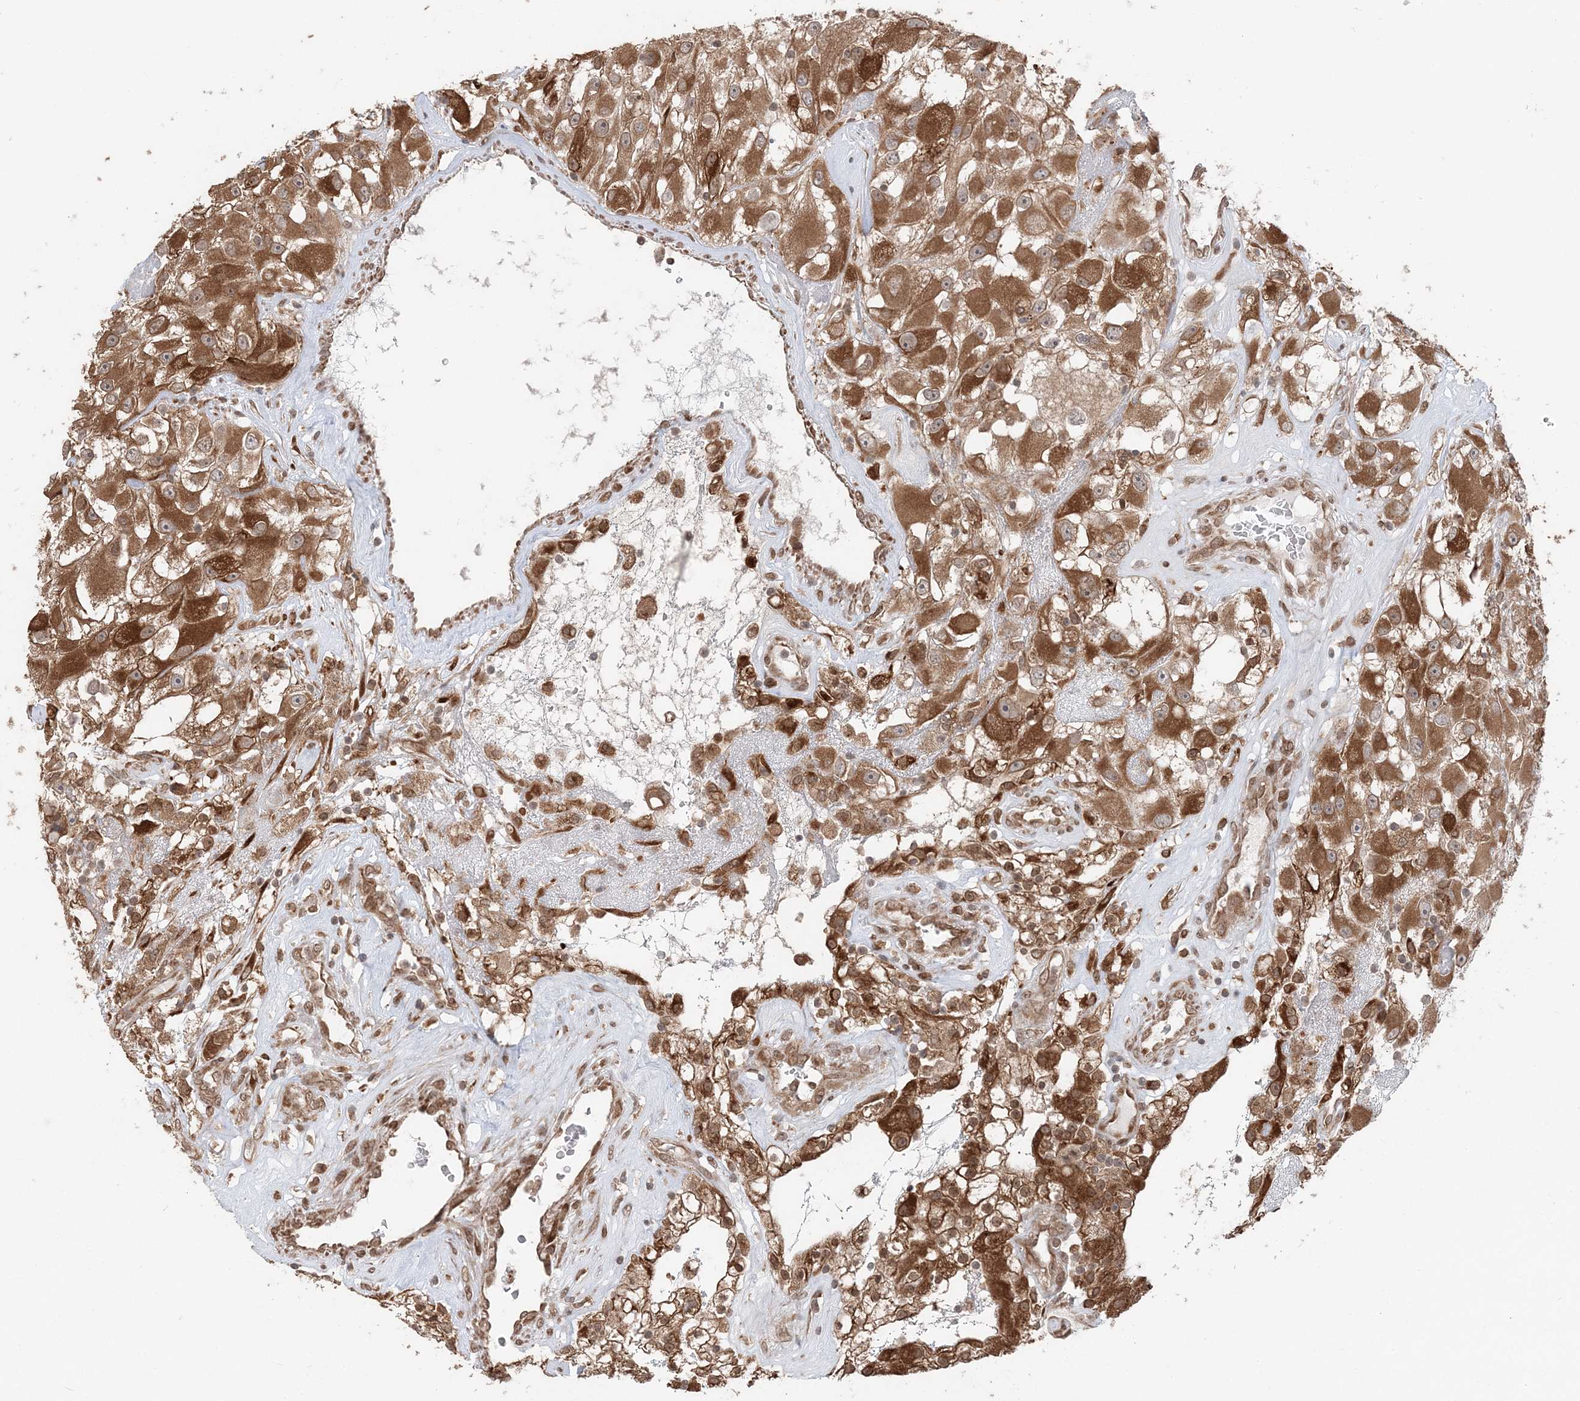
{"staining": {"intensity": "moderate", "quantity": ">75%", "location": "cytoplasmic/membranous"}, "tissue": "renal cancer", "cell_type": "Tumor cells", "image_type": "cancer", "snomed": [{"axis": "morphology", "description": "Adenocarcinoma, NOS"}, {"axis": "topography", "description": "Kidney"}], "caption": "Immunohistochemistry (IHC) staining of adenocarcinoma (renal), which displays medium levels of moderate cytoplasmic/membranous staining in approximately >75% of tumor cells indicating moderate cytoplasmic/membranous protein expression. The staining was performed using DAB (3,3'-diaminobenzidine) (brown) for protein detection and nuclei were counterstained in hematoxylin (blue).", "gene": "TMED10", "patient": {"sex": "female", "age": 52}}